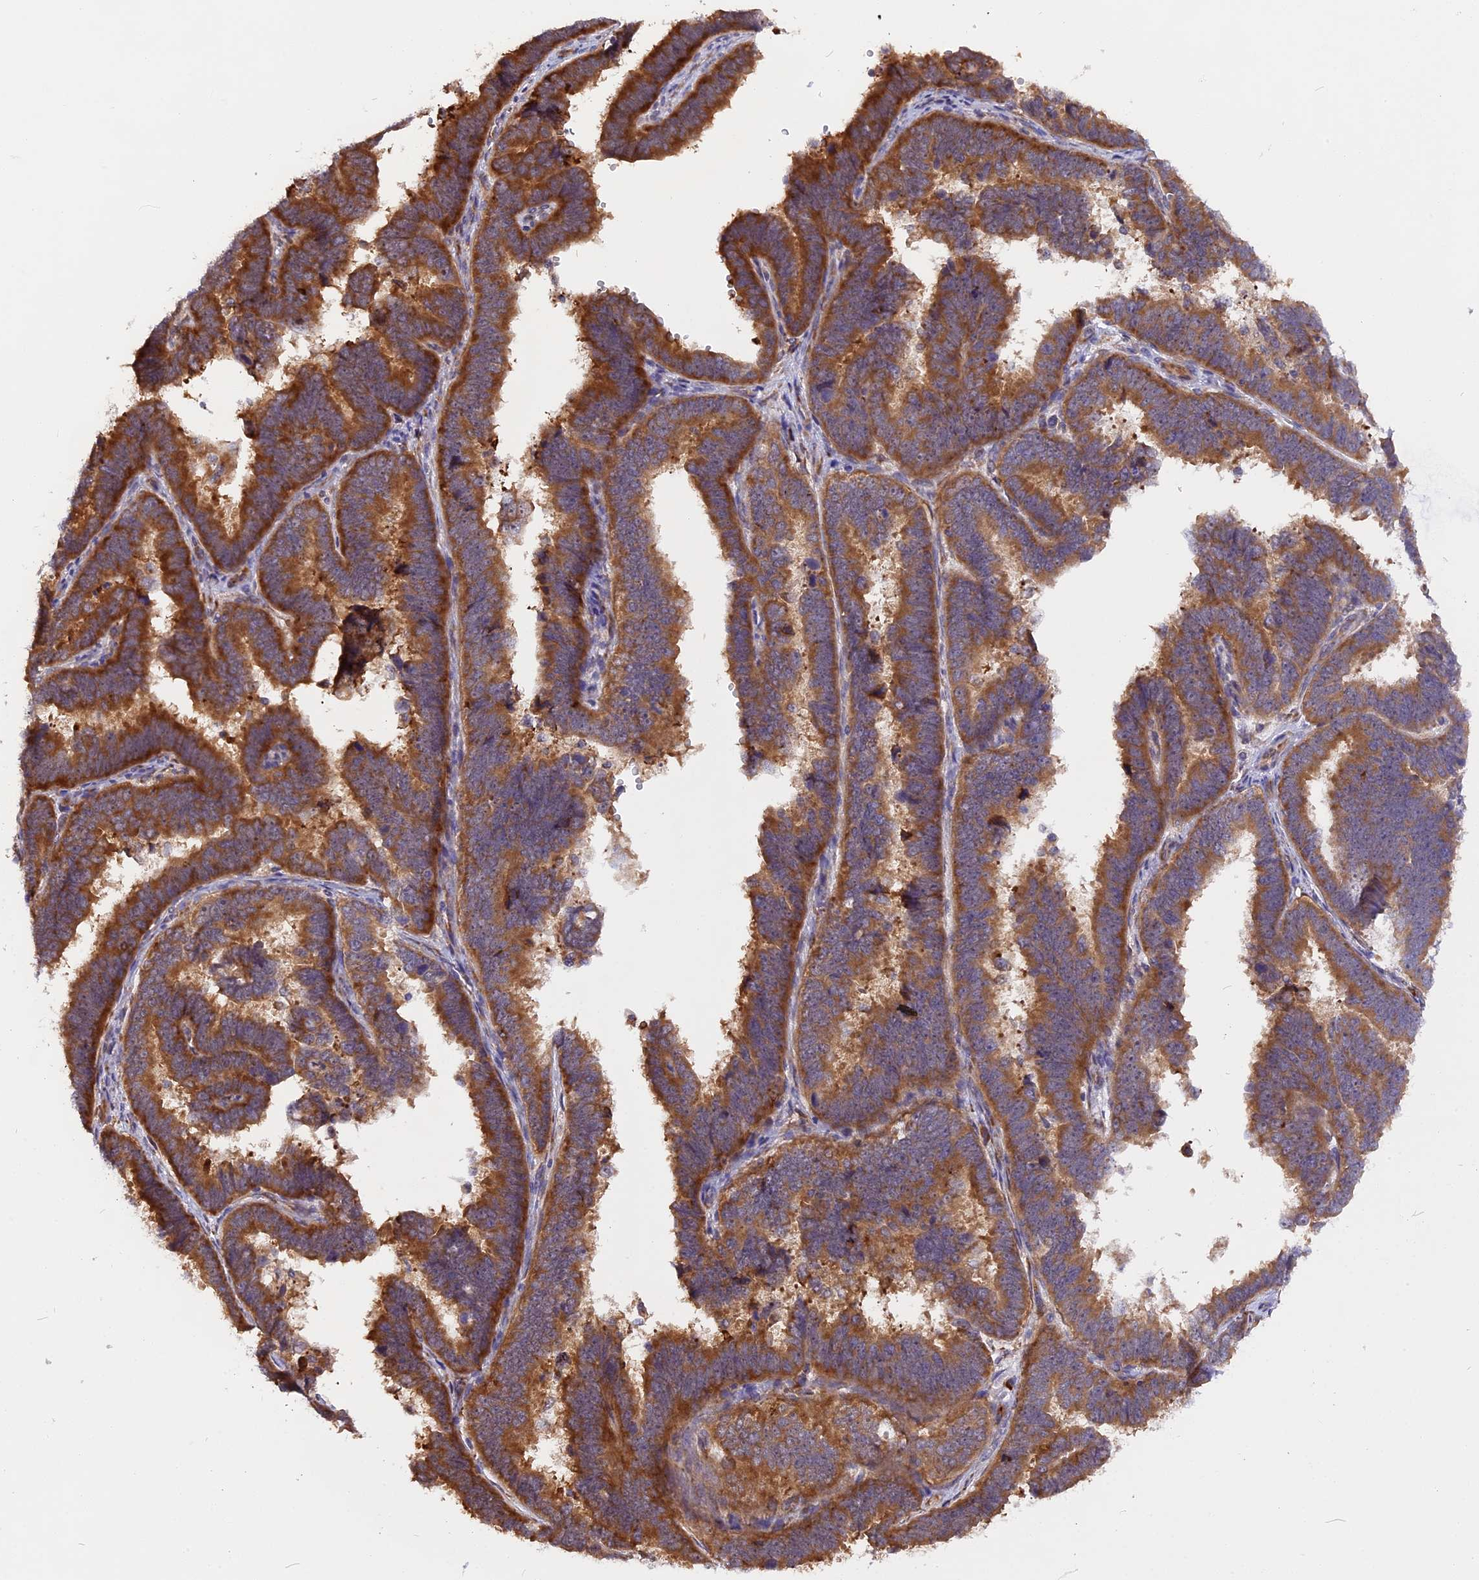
{"staining": {"intensity": "strong", "quantity": ">75%", "location": "cytoplasmic/membranous"}, "tissue": "endometrial cancer", "cell_type": "Tumor cells", "image_type": "cancer", "snomed": [{"axis": "morphology", "description": "Adenocarcinoma, NOS"}, {"axis": "topography", "description": "Endometrium"}], "caption": "Endometrial cancer (adenocarcinoma) tissue displays strong cytoplasmic/membranous positivity in approximately >75% of tumor cells", "gene": "GNPTAB", "patient": {"sex": "female", "age": 75}}